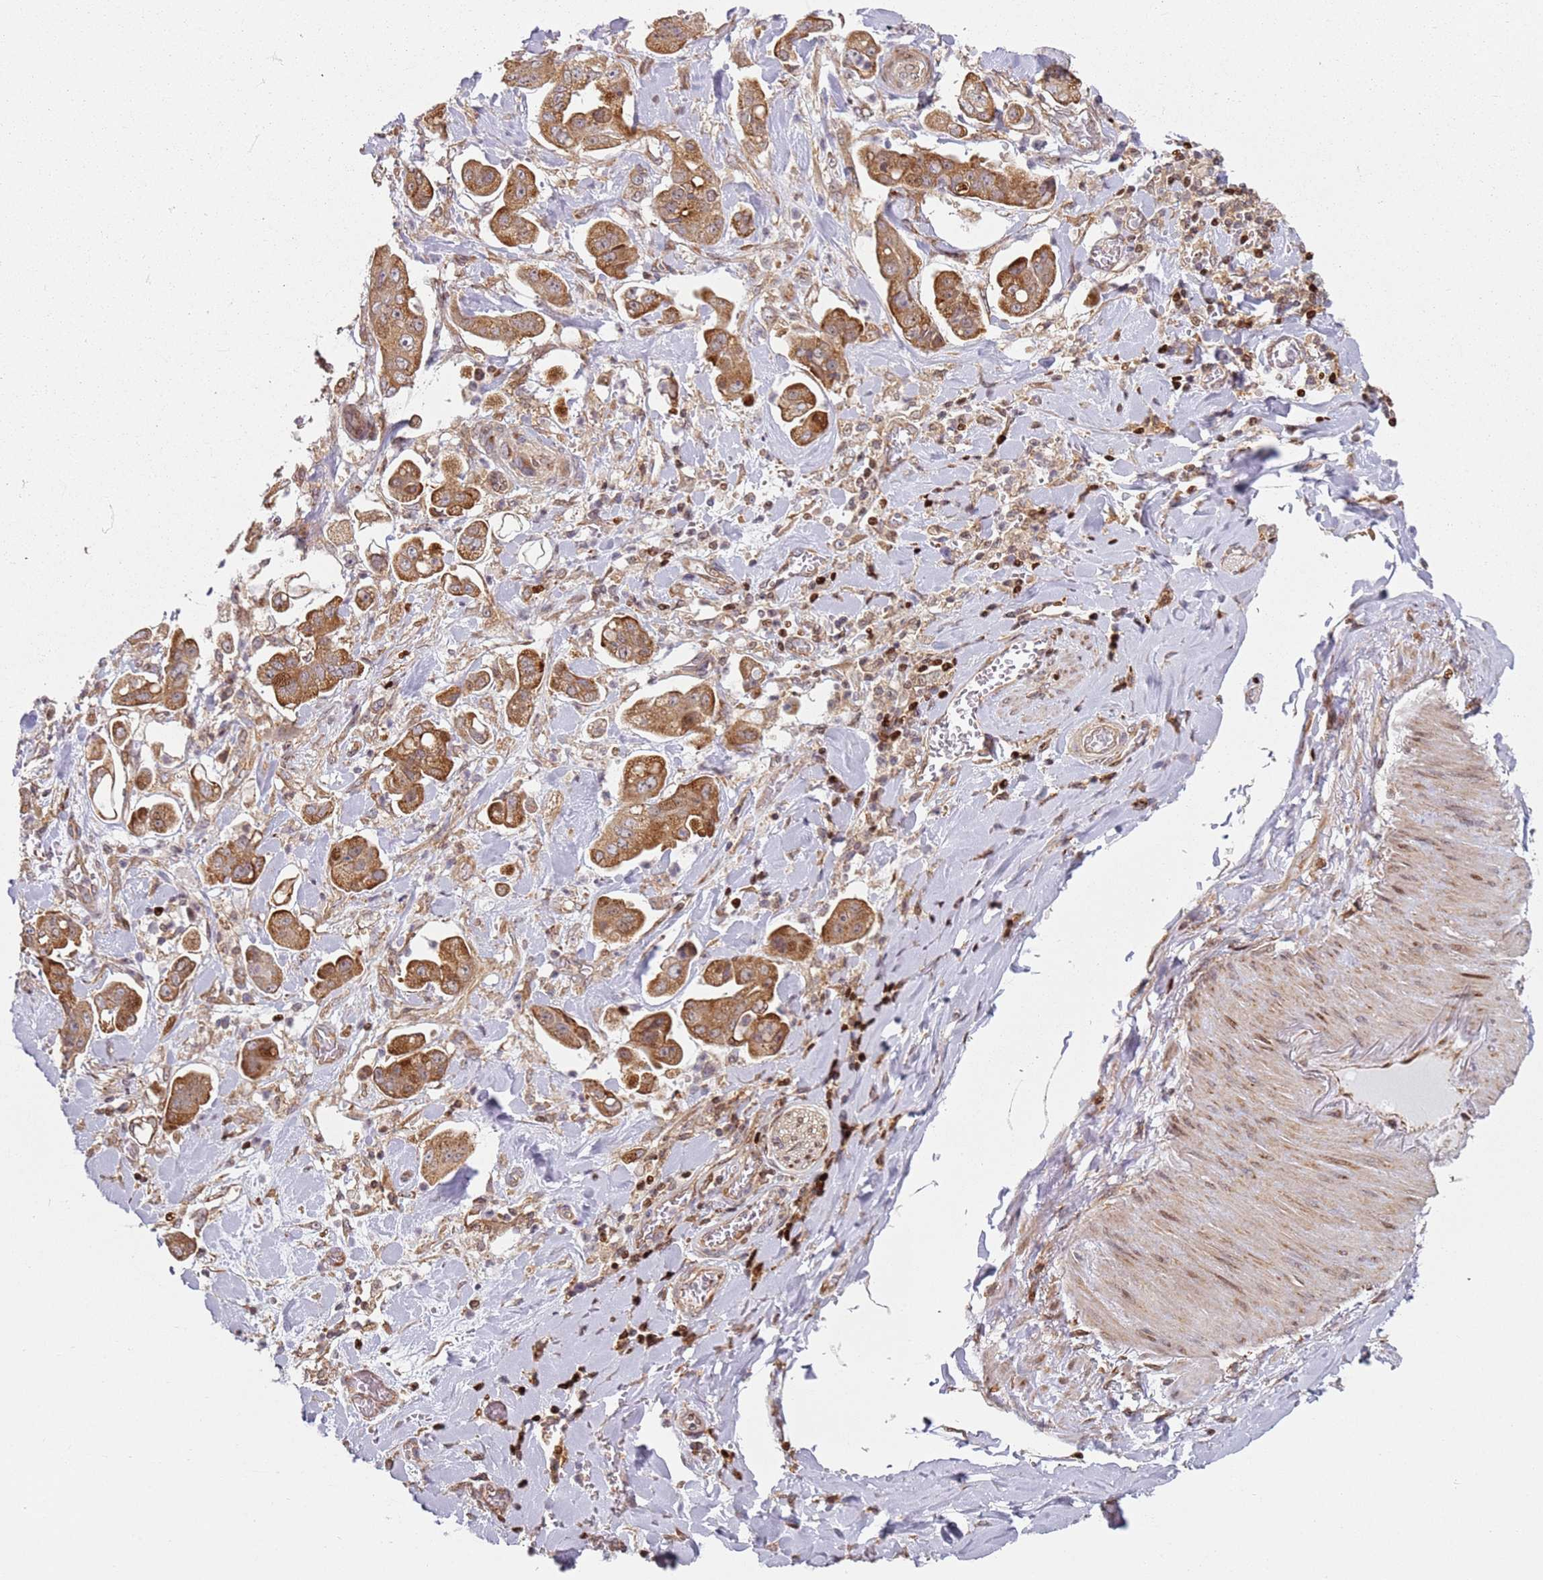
{"staining": {"intensity": "strong", "quantity": ">75%", "location": "cytoplasmic/membranous,nuclear"}, "tissue": "stomach cancer", "cell_type": "Tumor cells", "image_type": "cancer", "snomed": [{"axis": "morphology", "description": "Adenocarcinoma, NOS"}, {"axis": "topography", "description": "Stomach"}], "caption": "Immunohistochemical staining of human stomach adenocarcinoma reveals high levels of strong cytoplasmic/membranous and nuclear protein positivity in about >75% of tumor cells.", "gene": "HNRNPLL", "patient": {"sex": "male", "age": 62}}